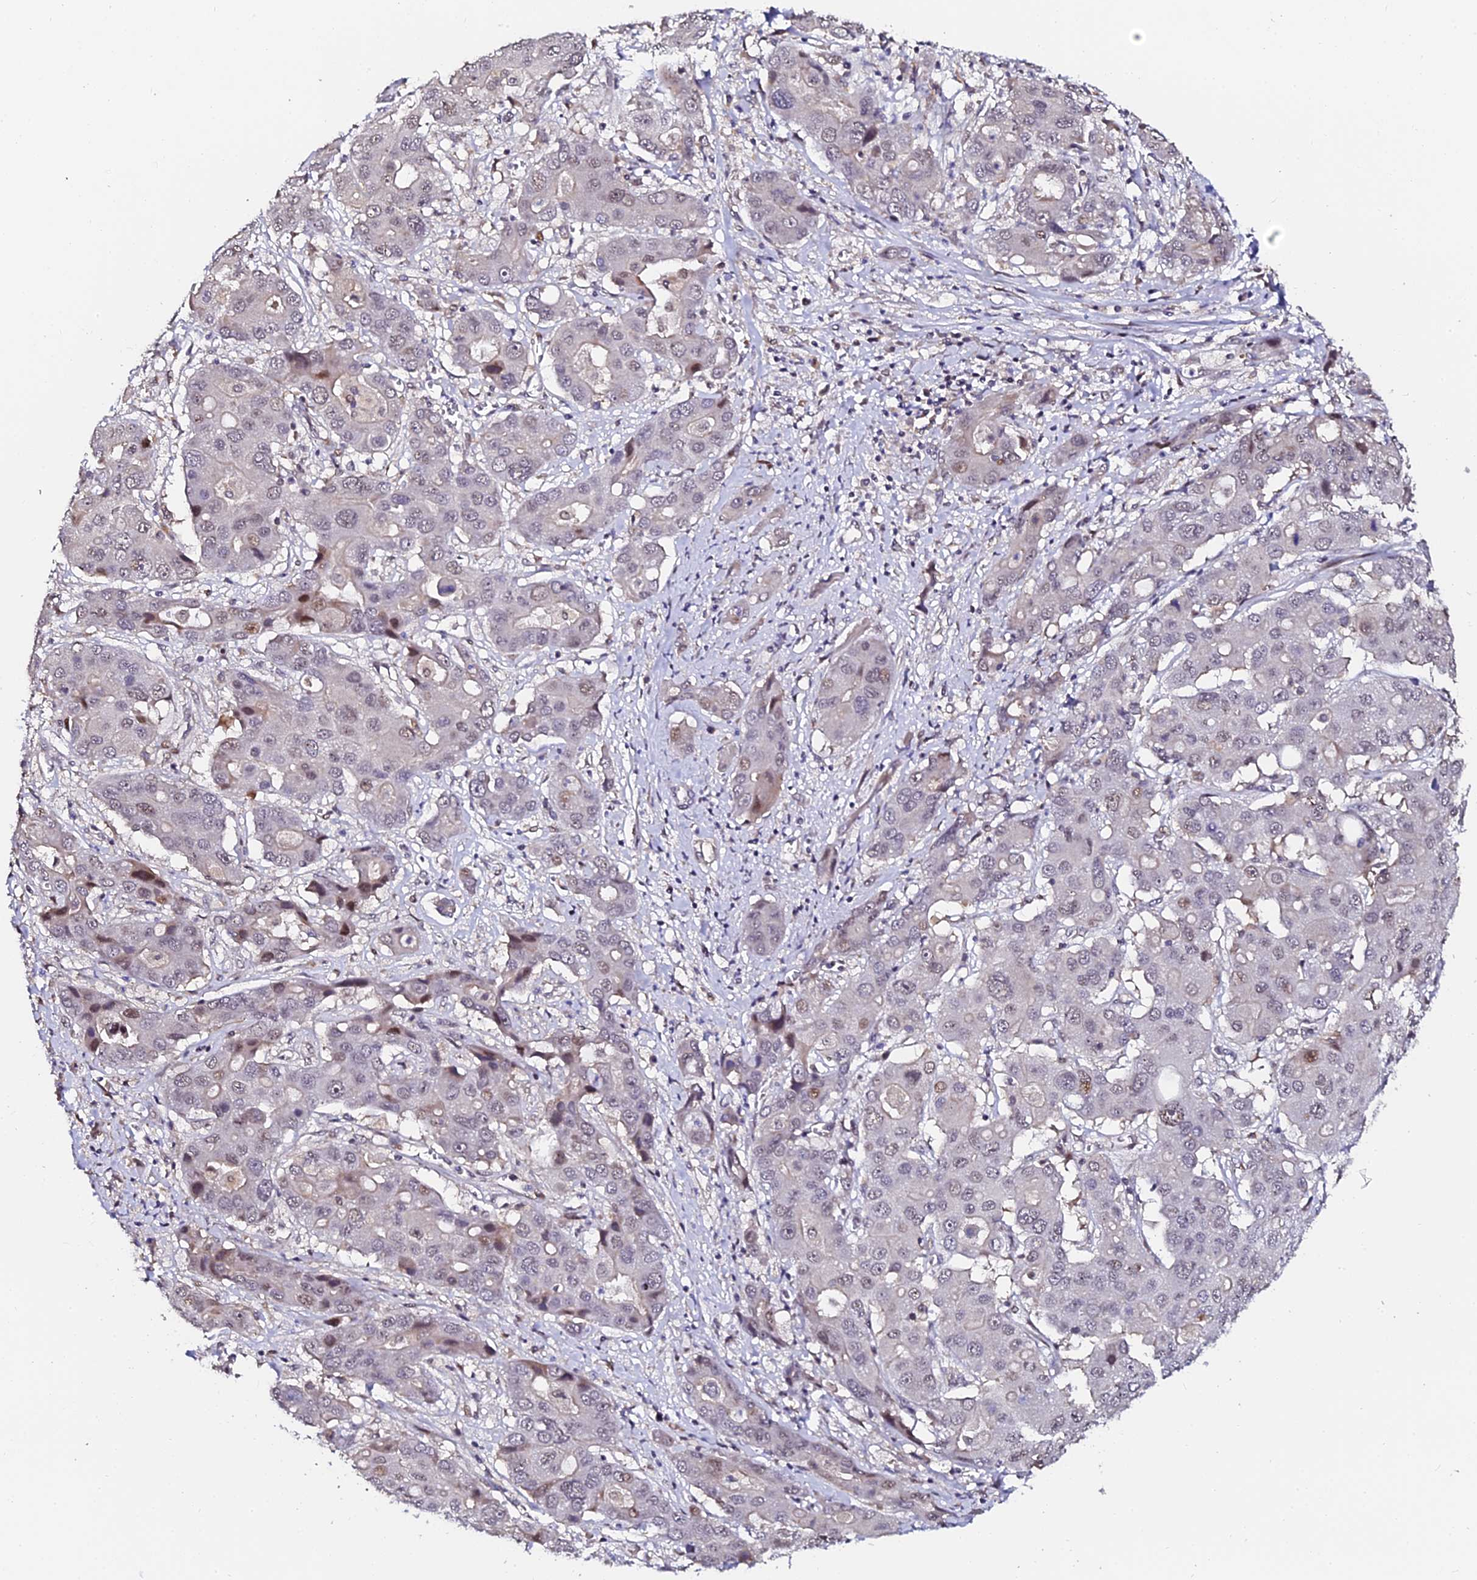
{"staining": {"intensity": "weak", "quantity": "<25%", "location": "nuclear"}, "tissue": "liver cancer", "cell_type": "Tumor cells", "image_type": "cancer", "snomed": [{"axis": "morphology", "description": "Cholangiocarcinoma"}, {"axis": "topography", "description": "Liver"}], "caption": "This is a photomicrograph of immunohistochemistry (IHC) staining of cholangiocarcinoma (liver), which shows no positivity in tumor cells.", "gene": "GPN3", "patient": {"sex": "male", "age": 67}}